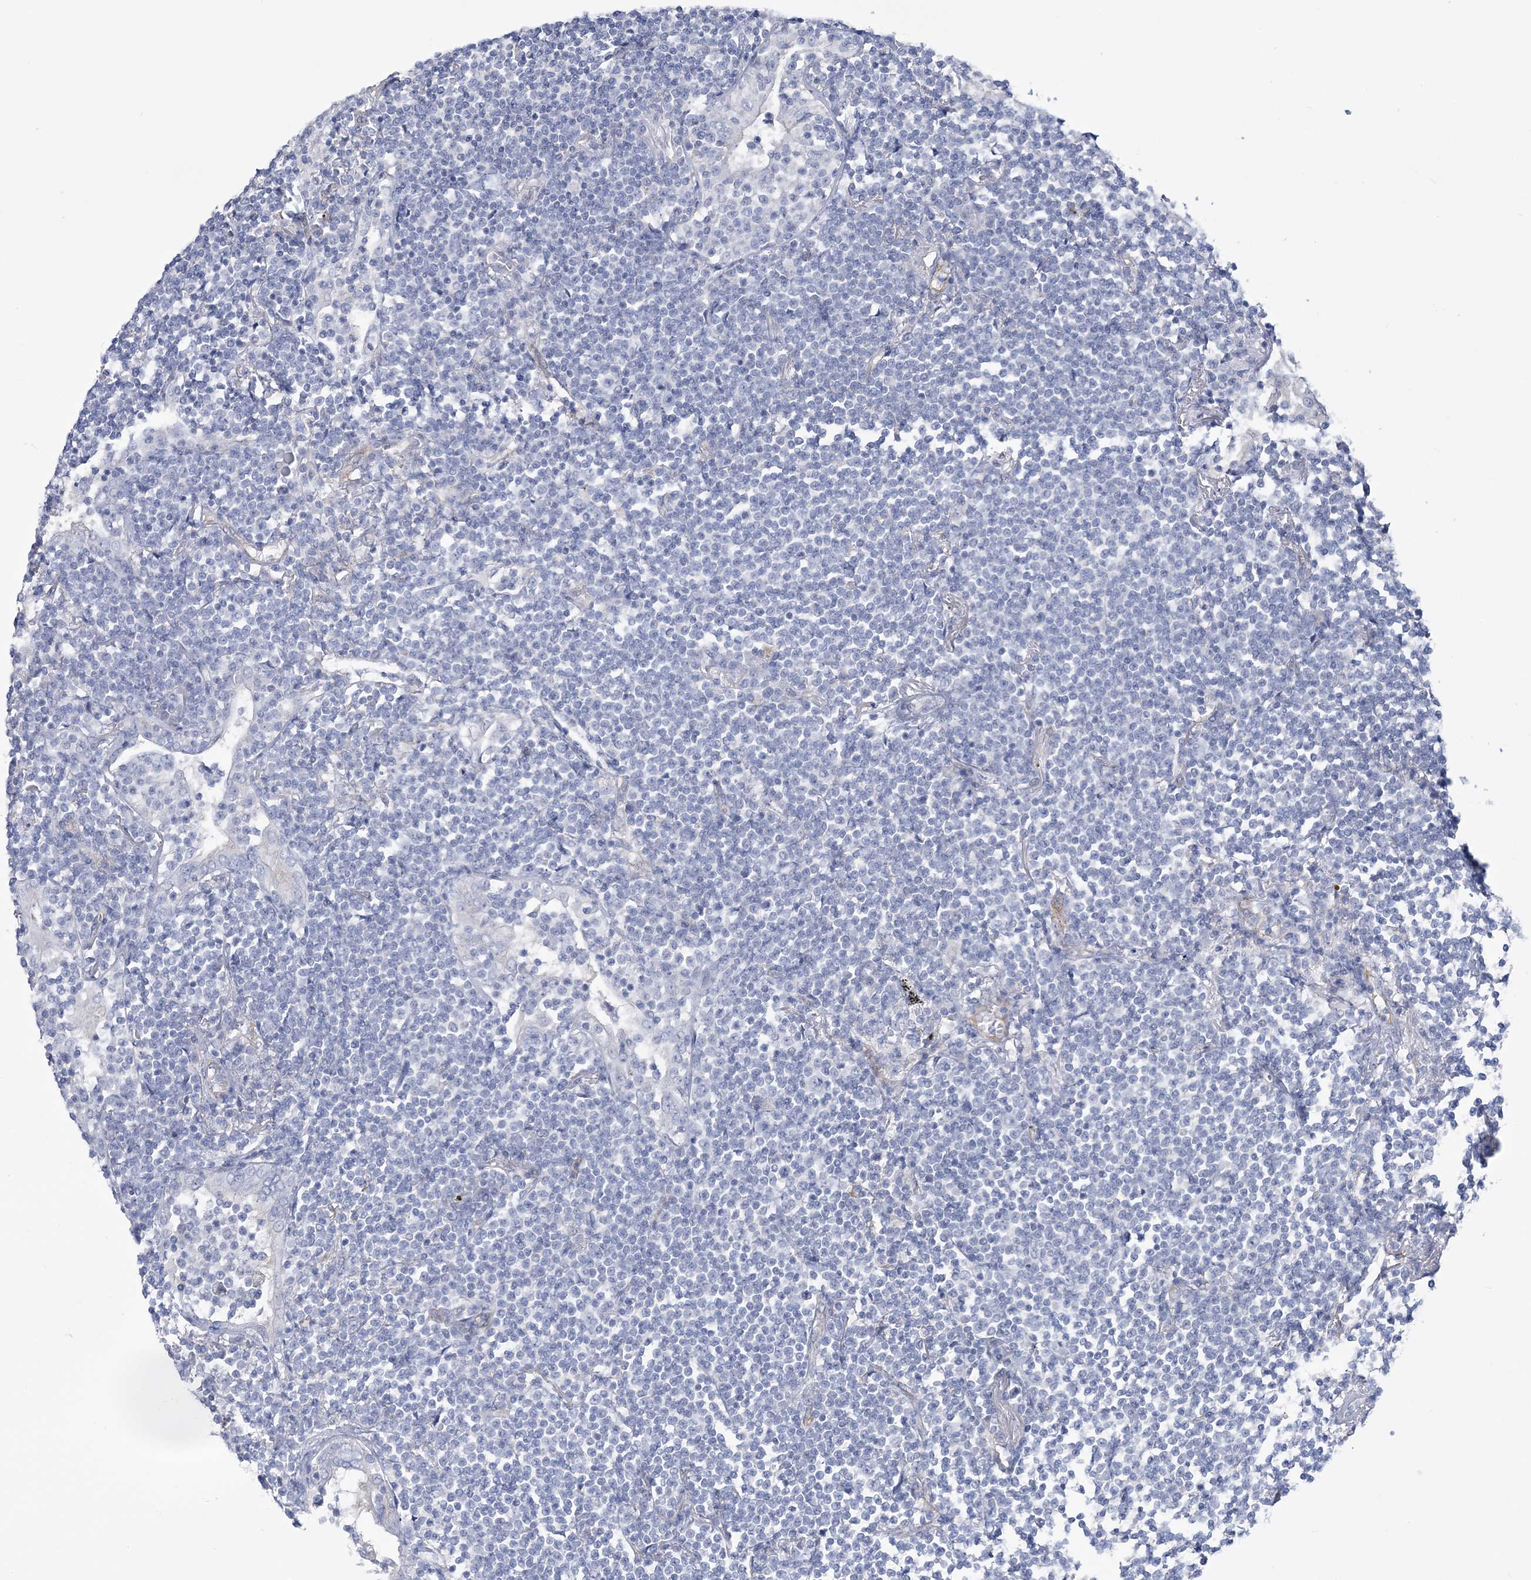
{"staining": {"intensity": "negative", "quantity": "none", "location": "none"}, "tissue": "lymphoma", "cell_type": "Tumor cells", "image_type": "cancer", "snomed": [{"axis": "morphology", "description": "Malignant lymphoma, non-Hodgkin's type, Low grade"}, {"axis": "topography", "description": "Lung"}], "caption": "This is a image of immunohistochemistry staining of lymphoma, which shows no staining in tumor cells. The staining was performed using DAB to visualize the protein expression in brown, while the nuclei were stained in blue with hematoxylin (Magnification: 20x).", "gene": "RAB11FIP5", "patient": {"sex": "female", "age": 71}}